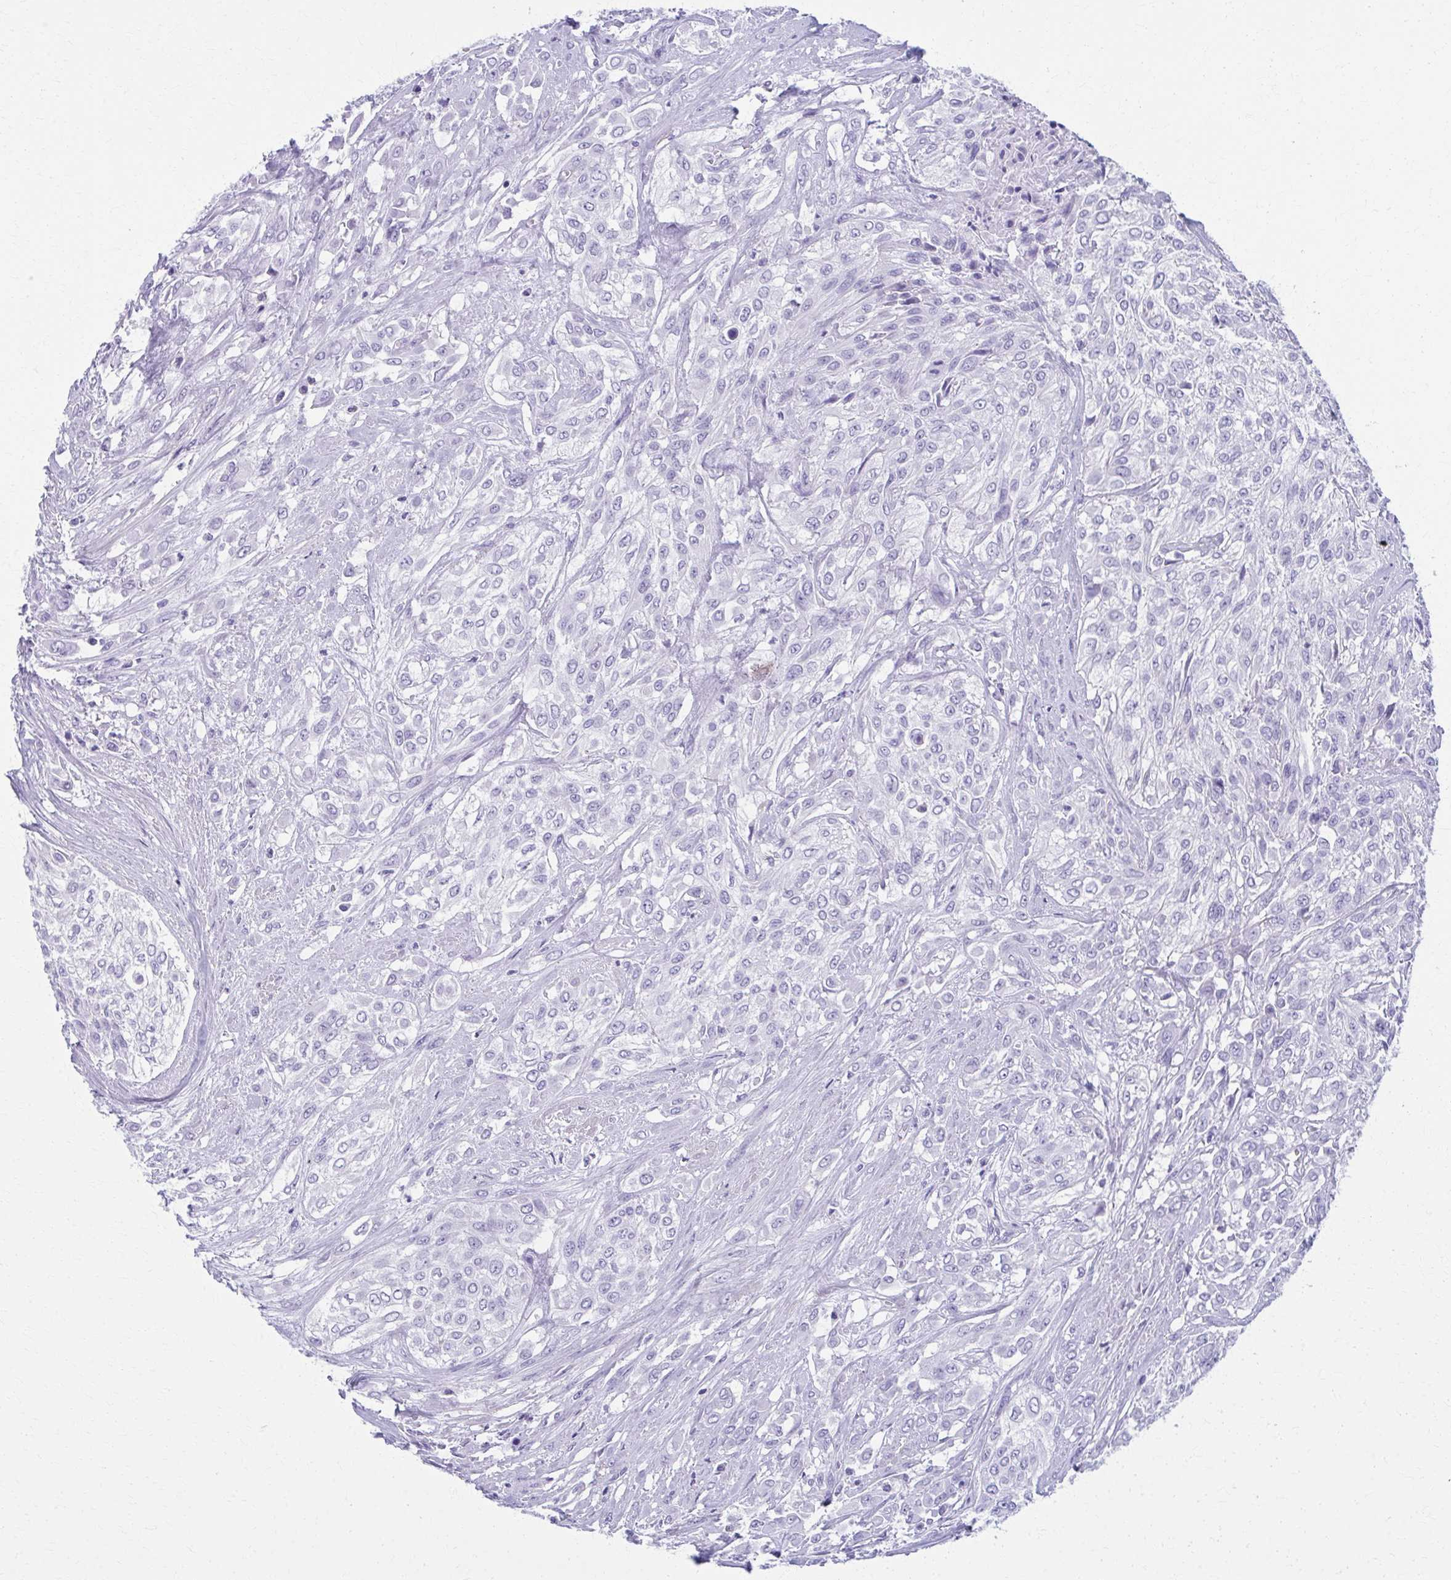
{"staining": {"intensity": "negative", "quantity": "none", "location": "none"}, "tissue": "urothelial cancer", "cell_type": "Tumor cells", "image_type": "cancer", "snomed": [{"axis": "morphology", "description": "Urothelial carcinoma, High grade"}, {"axis": "topography", "description": "Urinary bladder"}], "caption": "Image shows no significant protein positivity in tumor cells of high-grade urothelial carcinoma.", "gene": "MPLKIP", "patient": {"sex": "male", "age": 57}}